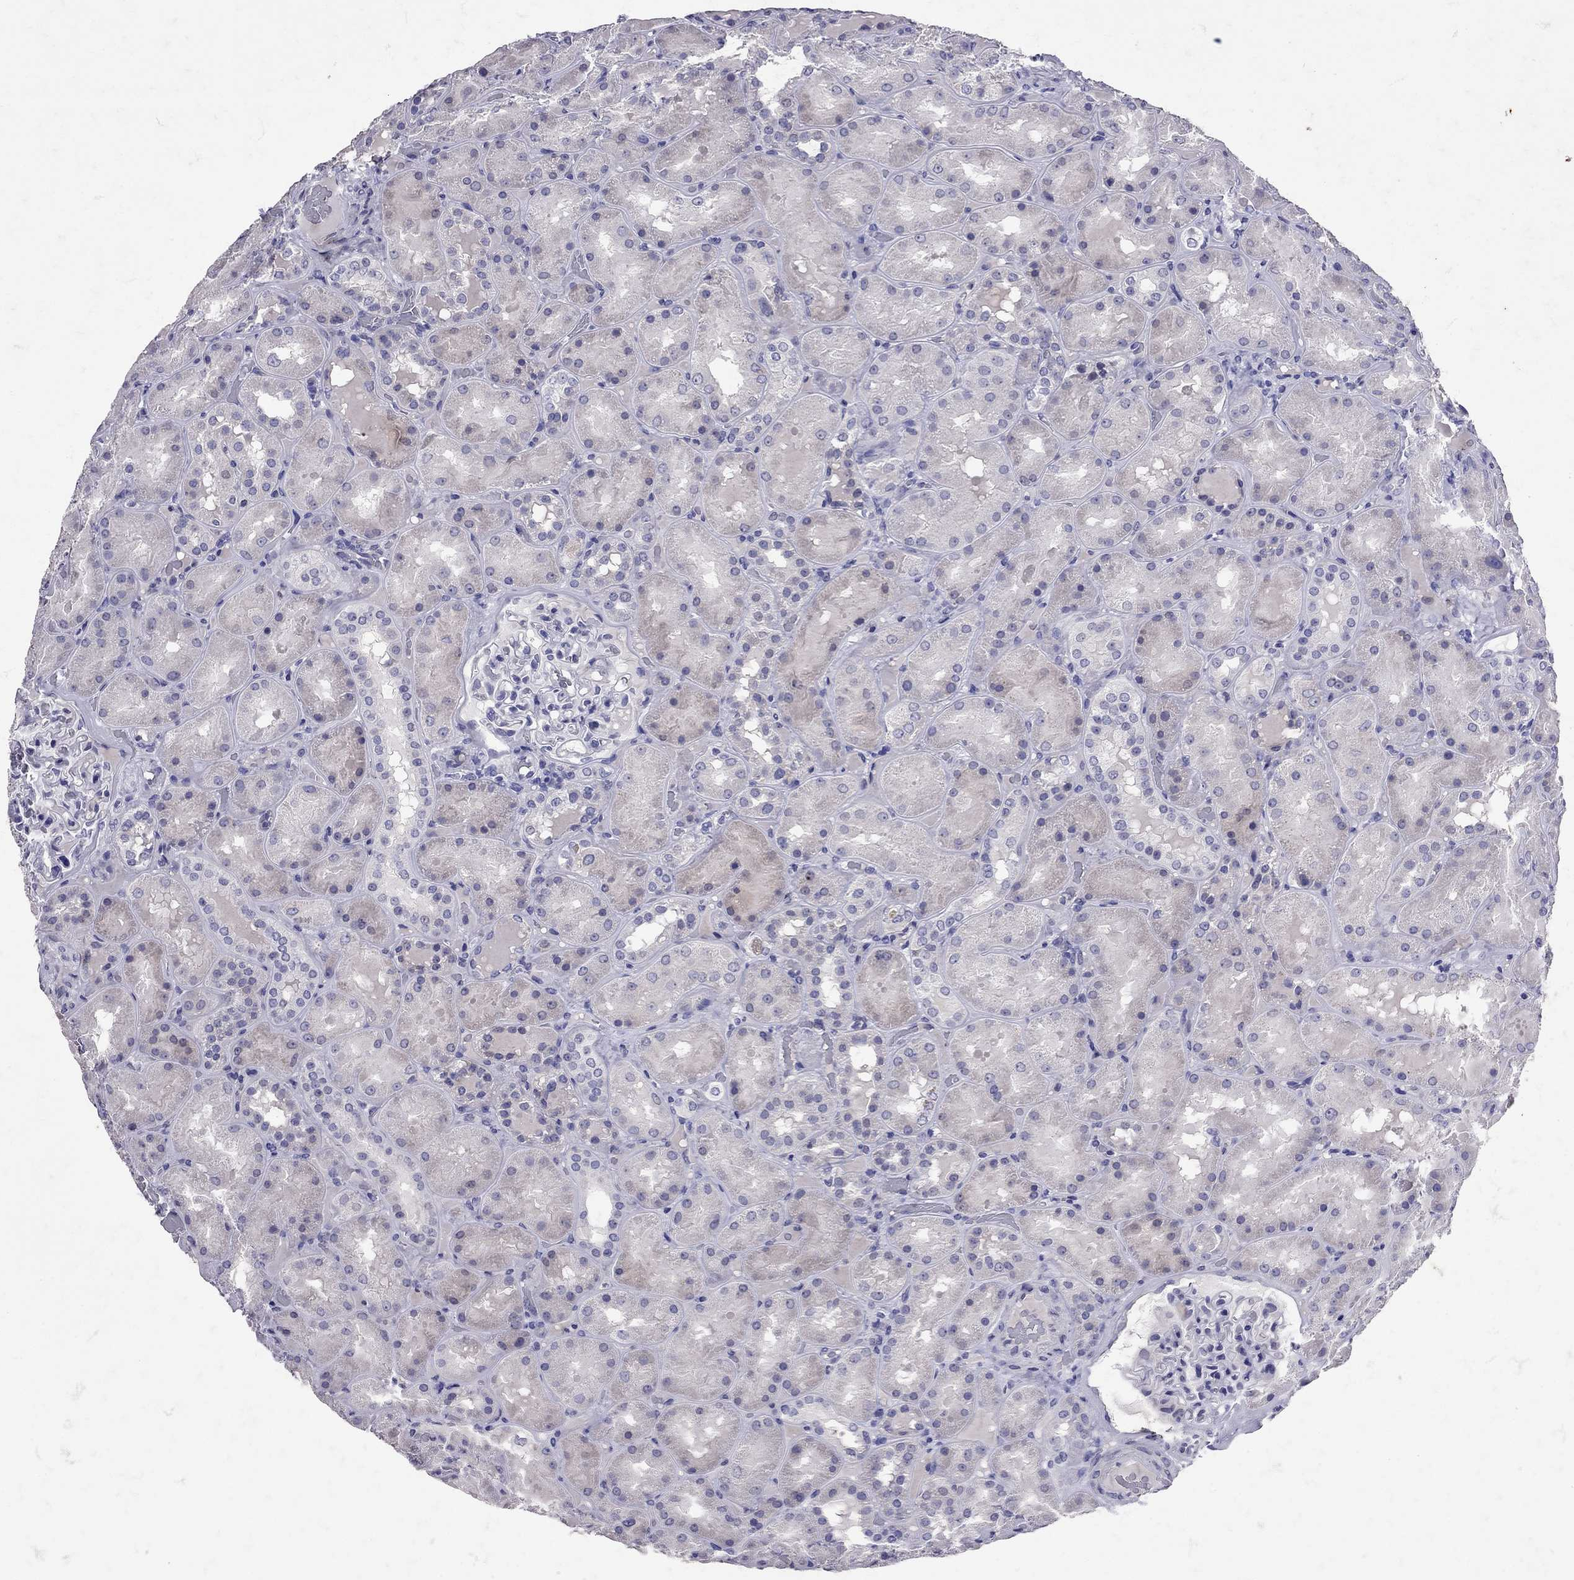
{"staining": {"intensity": "negative", "quantity": "none", "location": "none"}, "tissue": "kidney", "cell_type": "Cells in glomeruli", "image_type": "normal", "snomed": [{"axis": "morphology", "description": "Normal tissue, NOS"}, {"axis": "topography", "description": "Kidney"}], "caption": "This is an immunohistochemistry image of benign kidney. There is no positivity in cells in glomeruli.", "gene": "SST", "patient": {"sex": "male", "age": 73}}